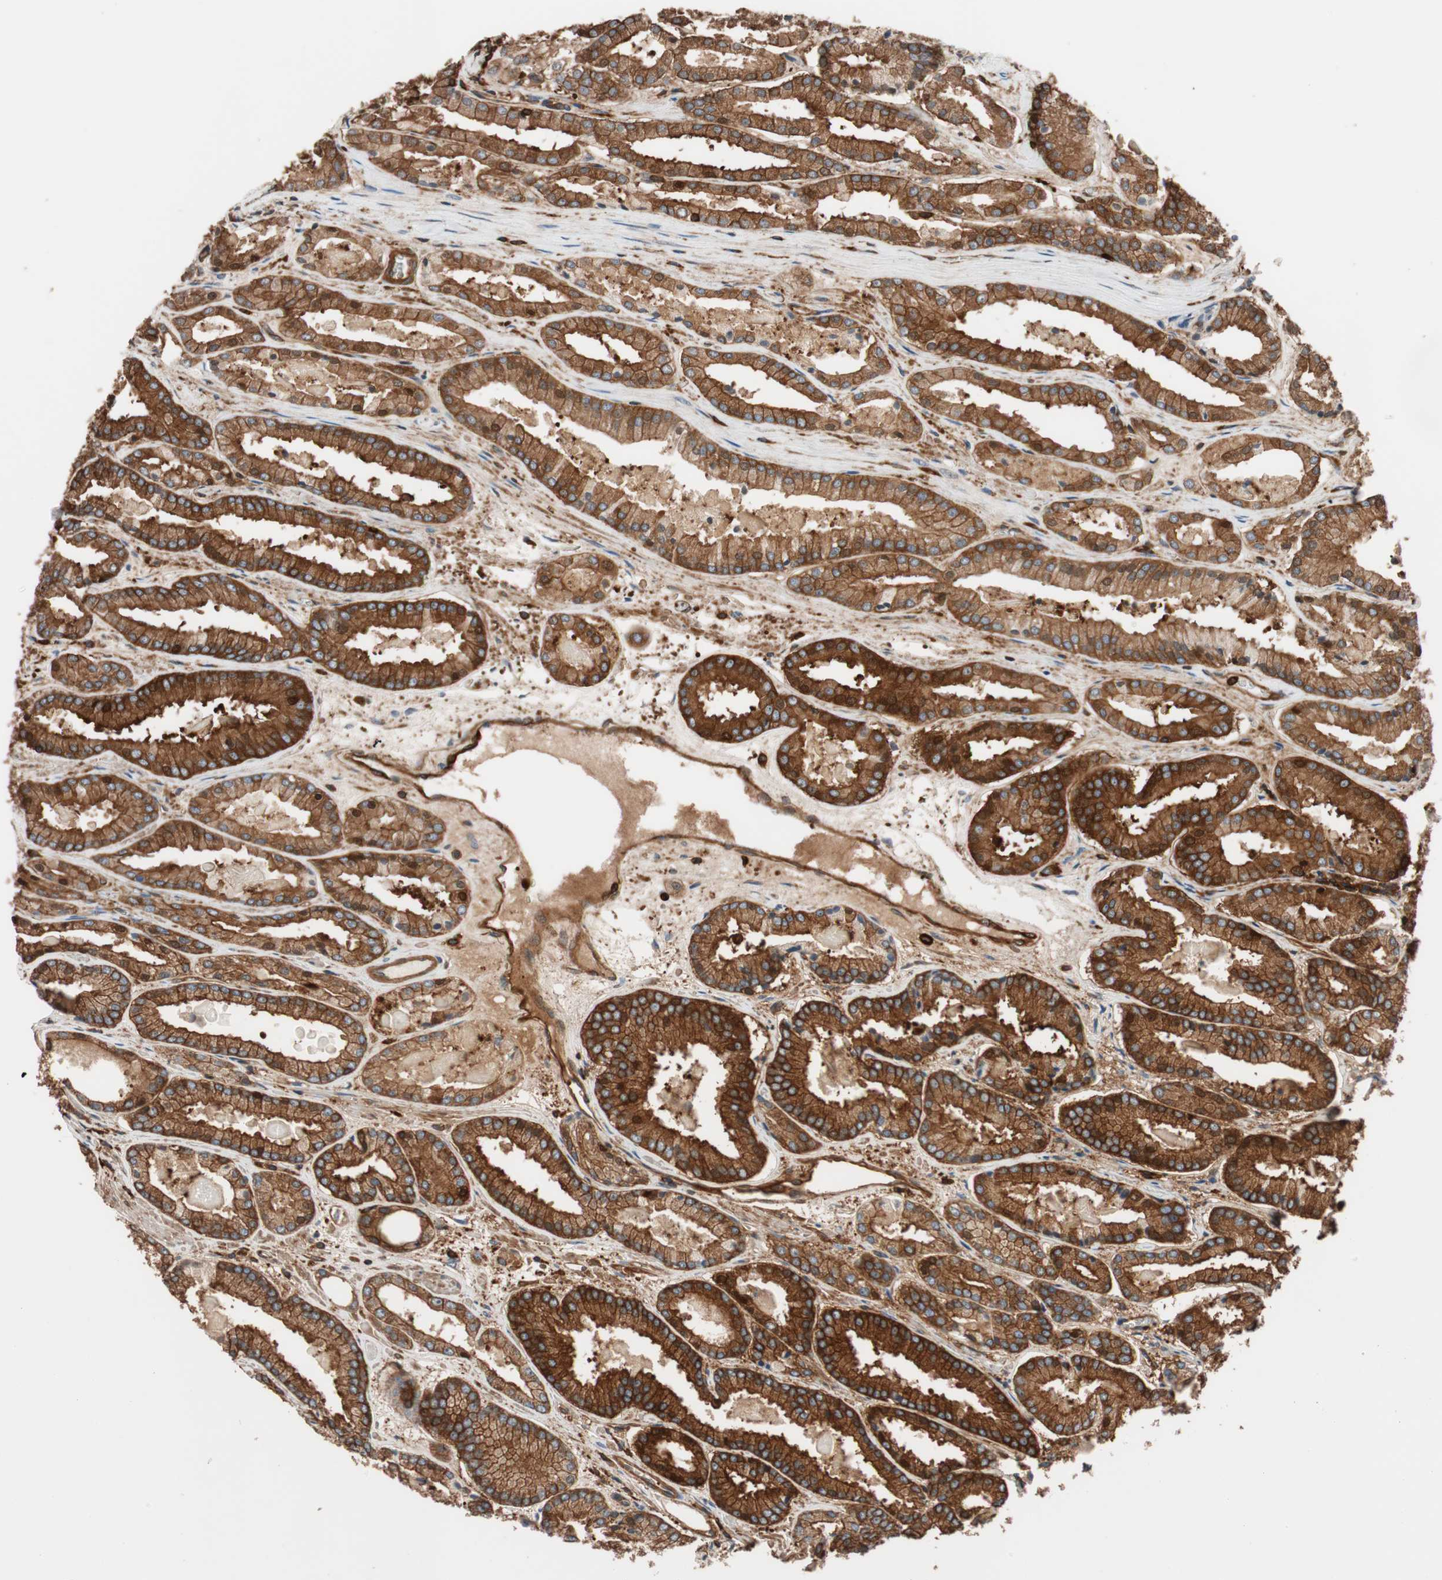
{"staining": {"intensity": "strong", "quantity": ">75%", "location": "cytoplasmic/membranous"}, "tissue": "prostate cancer", "cell_type": "Tumor cells", "image_type": "cancer", "snomed": [{"axis": "morphology", "description": "Adenocarcinoma, Low grade"}, {"axis": "topography", "description": "Prostate"}], "caption": "Immunohistochemistry photomicrograph of prostate cancer stained for a protein (brown), which demonstrates high levels of strong cytoplasmic/membranous expression in approximately >75% of tumor cells.", "gene": "VASP", "patient": {"sex": "male", "age": 59}}